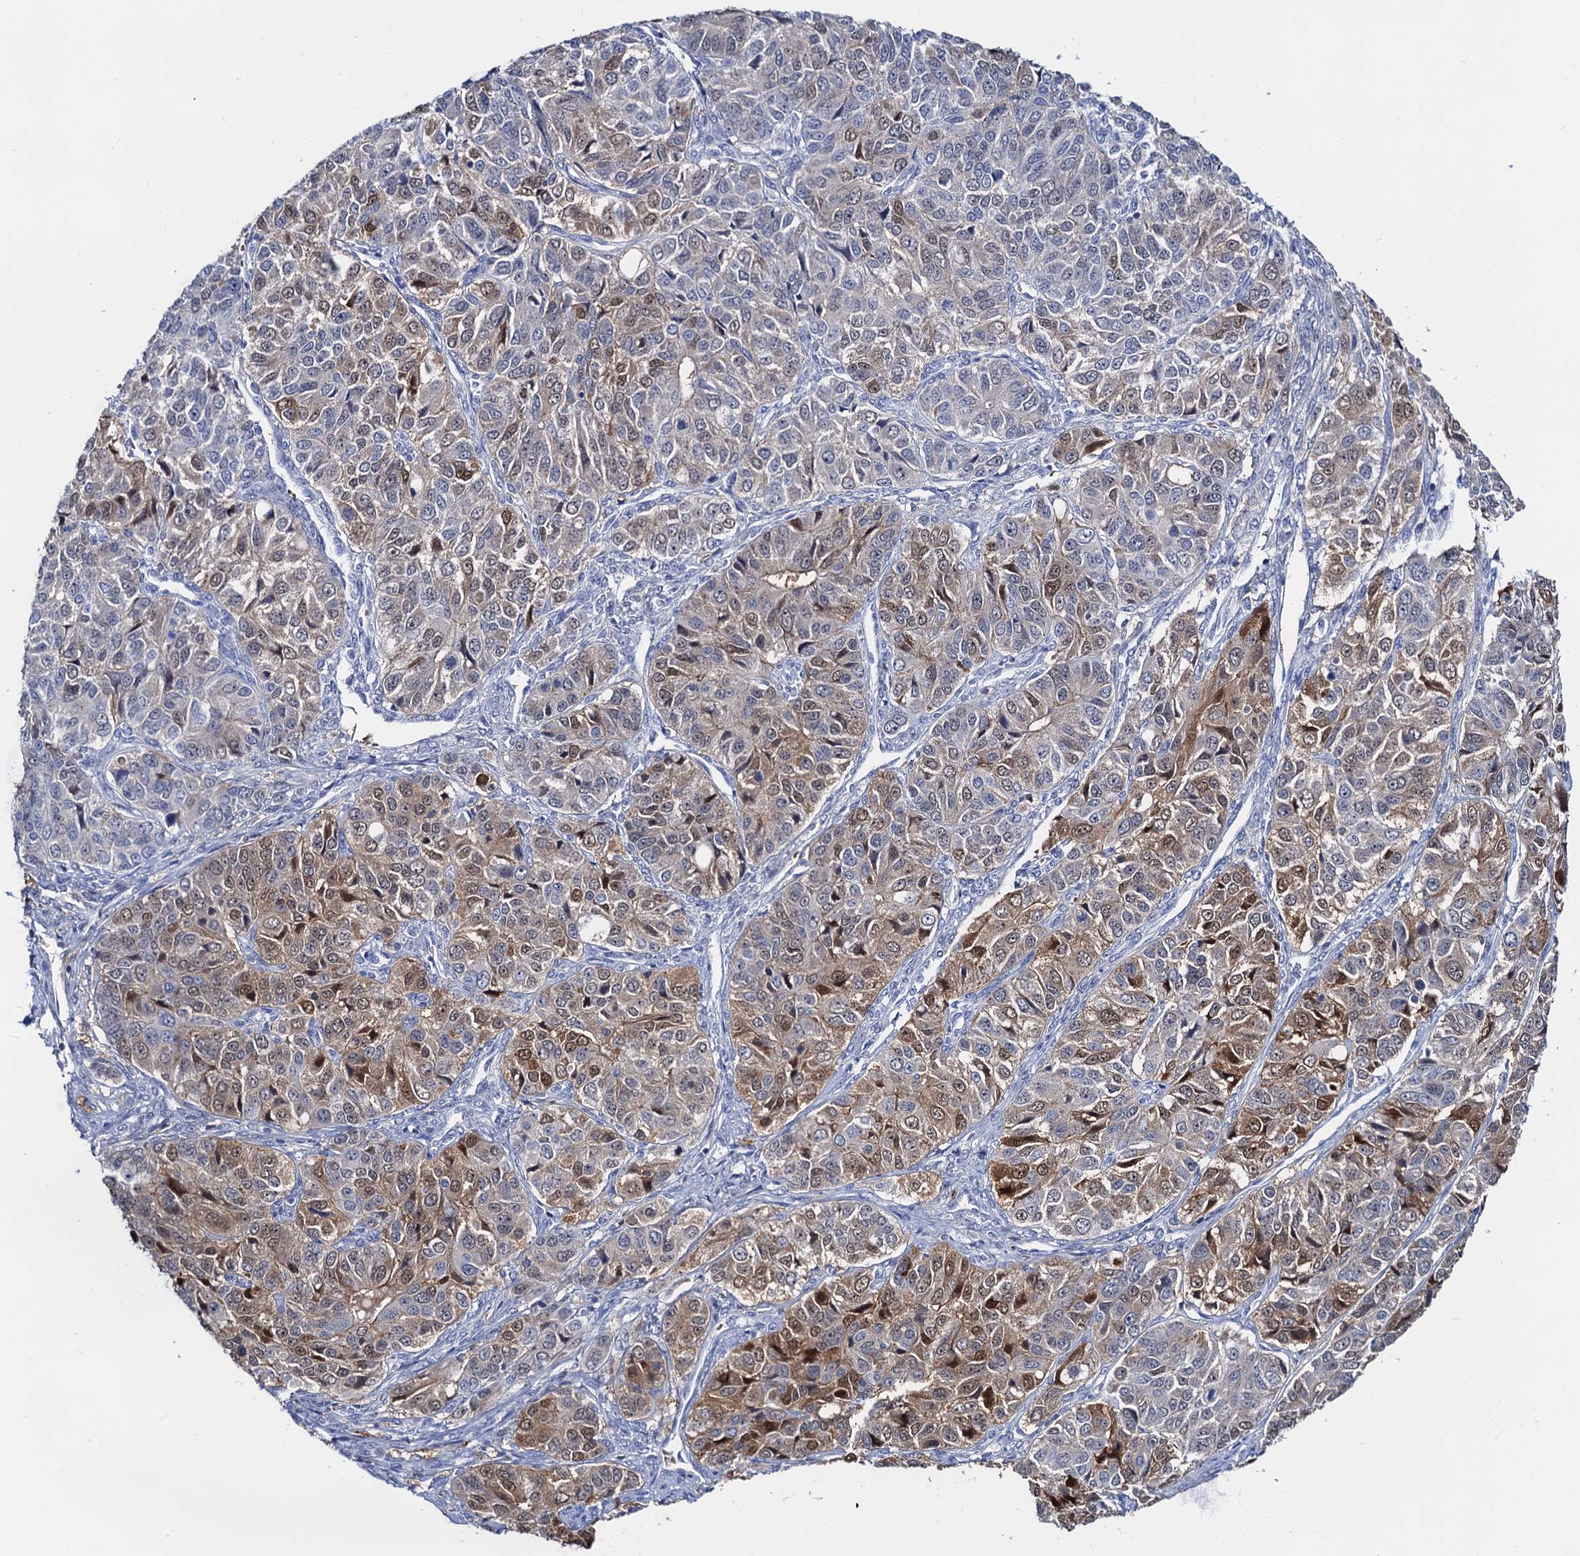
{"staining": {"intensity": "moderate", "quantity": "<25%", "location": "cytoplasmic/membranous,nuclear"}, "tissue": "ovarian cancer", "cell_type": "Tumor cells", "image_type": "cancer", "snomed": [{"axis": "morphology", "description": "Carcinoma, endometroid"}, {"axis": "topography", "description": "Ovary"}], "caption": "Ovarian endometroid carcinoma tissue displays moderate cytoplasmic/membranous and nuclear positivity in approximately <25% of tumor cells, visualized by immunohistochemistry.", "gene": "FAH", "patient": {"sex": "female", "age": 51}}